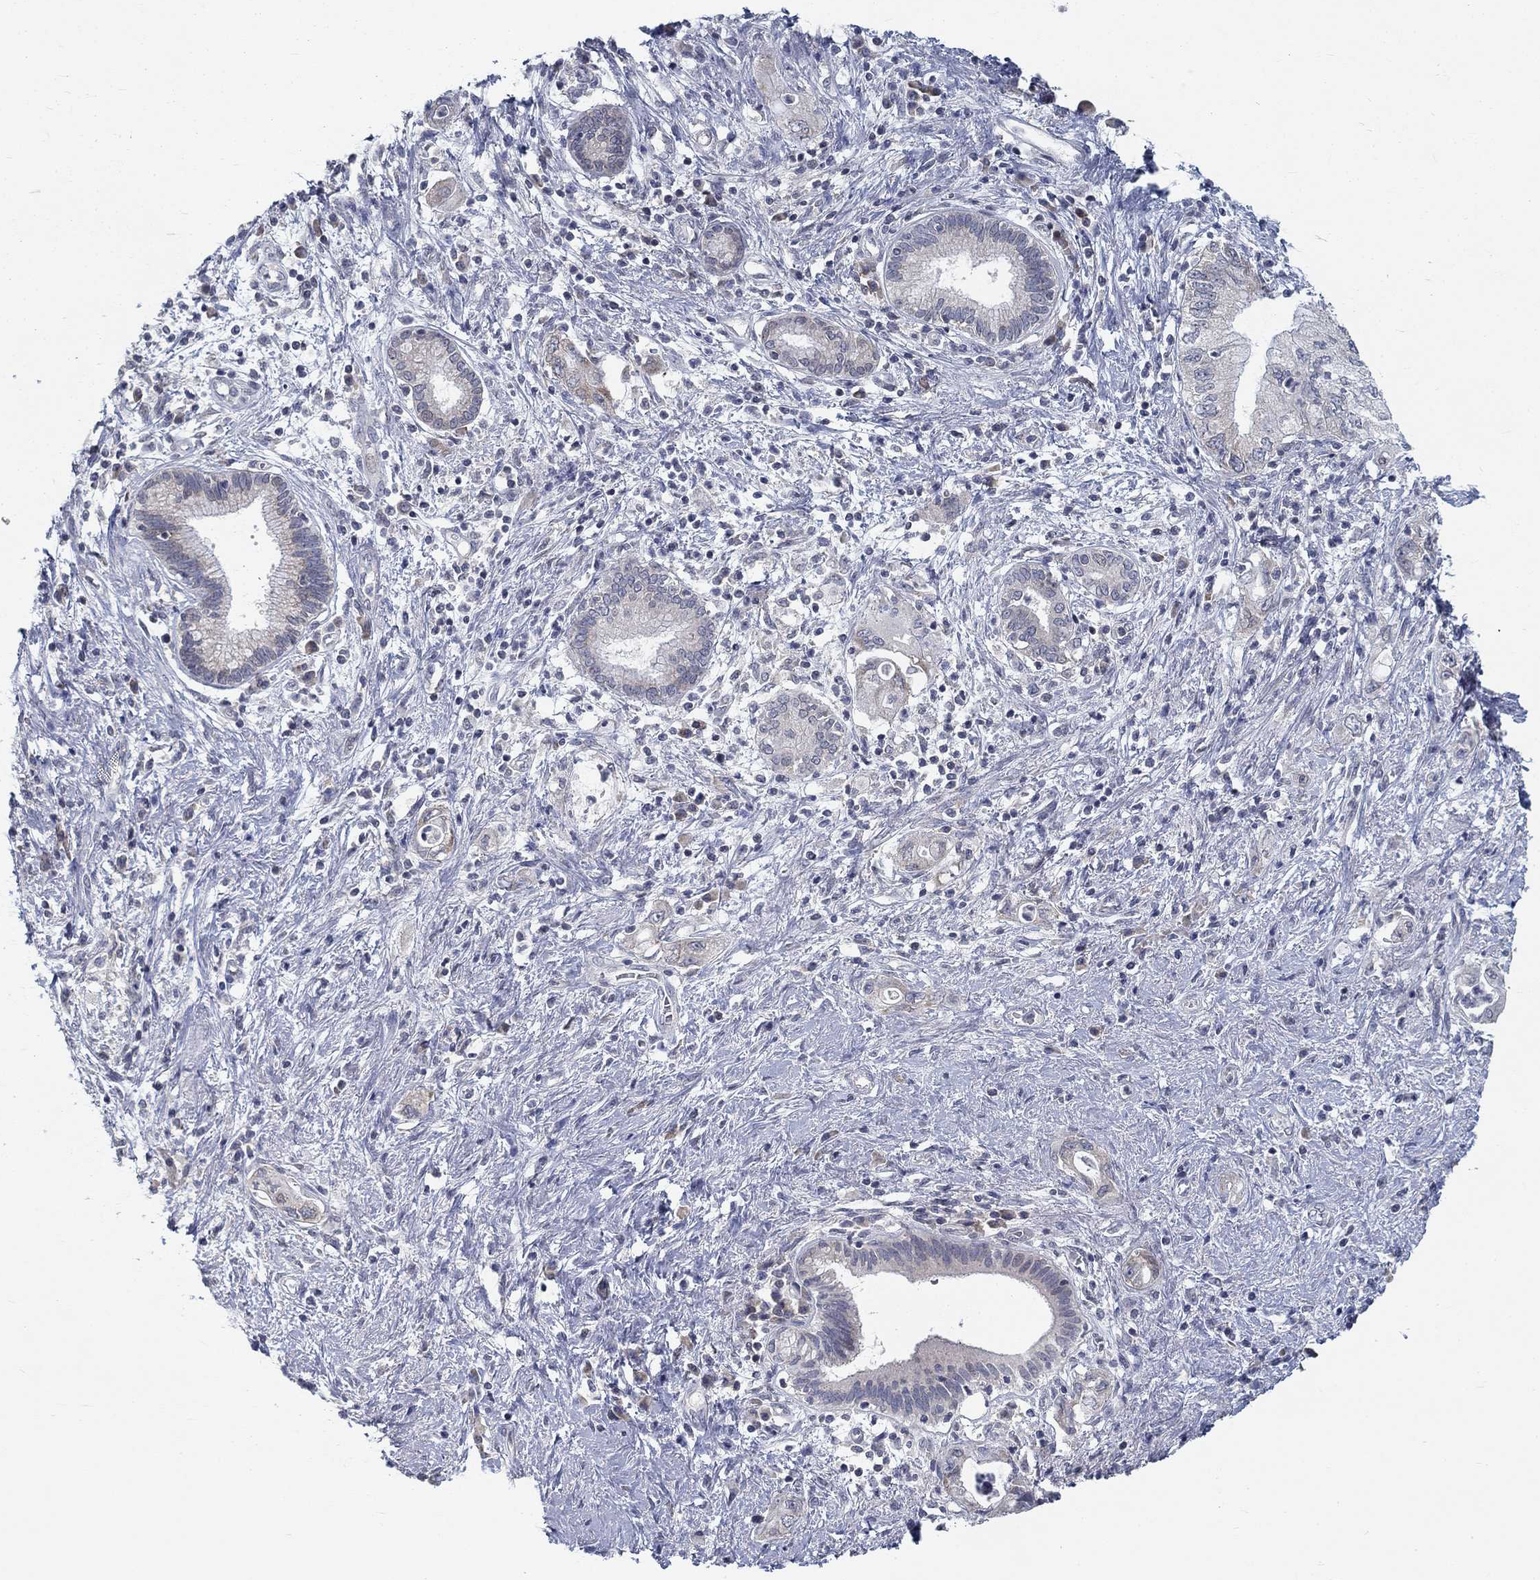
{"staining": {"intensity": "moderate", "quantity": "<25%", "location": "cytoplasmic/membranous"}, "tissue": "pancreatic cancer", "cell_type": "Tumor cells", "image_type": "cancer", "snomed": [{"axis": "morphology", "description": "Adenocarcinoma, NOS"}, {"axis": "topography", "description": "Pancreas"}], "caption": "Brown immunohistochemical staining in human pancreatic cancer demonstrates moderate cytoplasmic/membranous staining in approximately <25% of tumor cells.", "gene": "ATP1A3", "patient": {"sex": "female", "age": 73}}